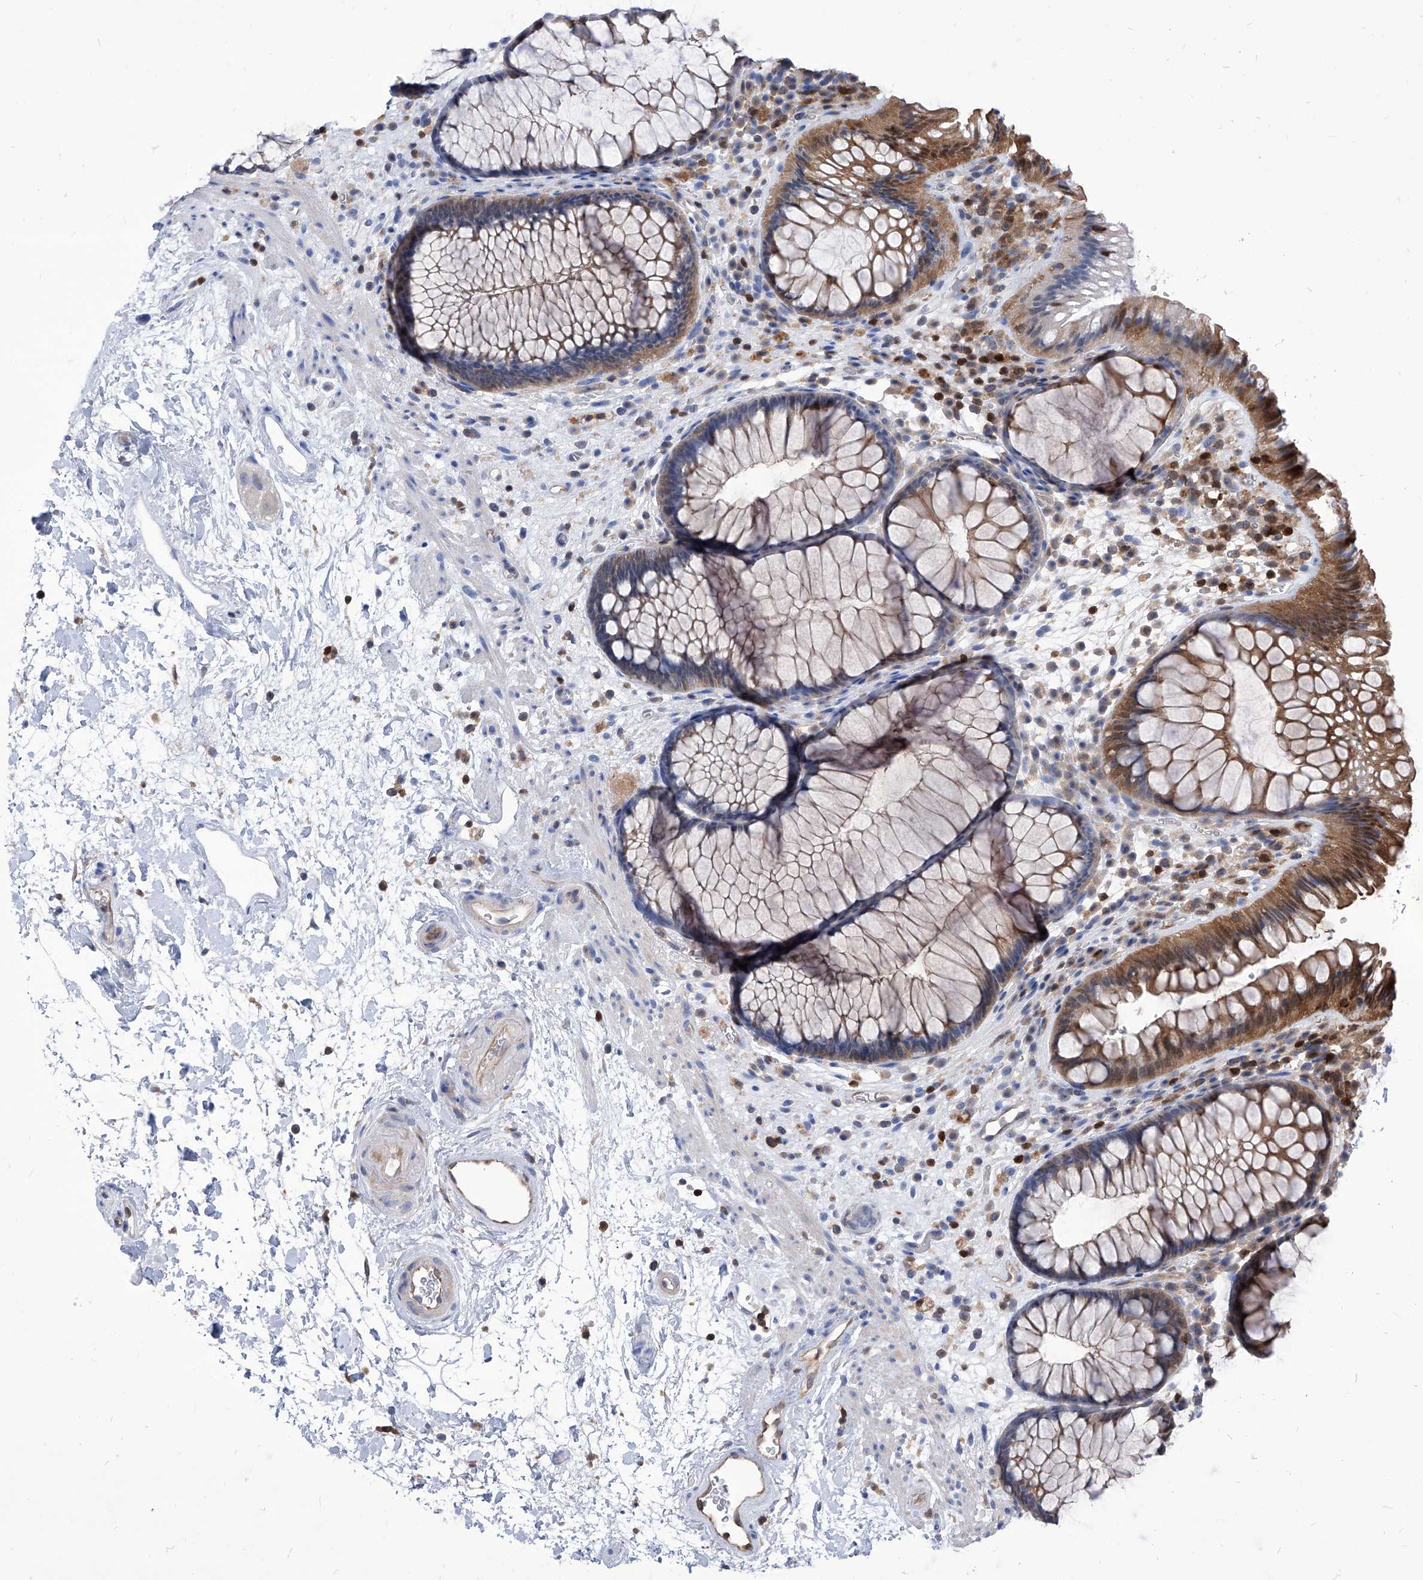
{"staining": {"intensity": "moderate", "quantity": ">75%", "location": "cytoplasmic/membranous"}, "tissue": "rectum", "cell_type": "Glandular cells", "image_type": "normal", "snomed": [{"axis": "morphology", "description": "Normal tissue, NOS"}, {"axis": "topography", "description": "Rectum"}], "caption": "A medium amount of moderate cytoplasmic/membranous expression is seen in about >75% of glandular cells in unremarkable rectum. (DAB (3,3'-diaminobenzidine) IHC with brightfield microscopy, high magnification).", "gene": "ABRACL", "patient": {"sex": "male", "age": 51}}